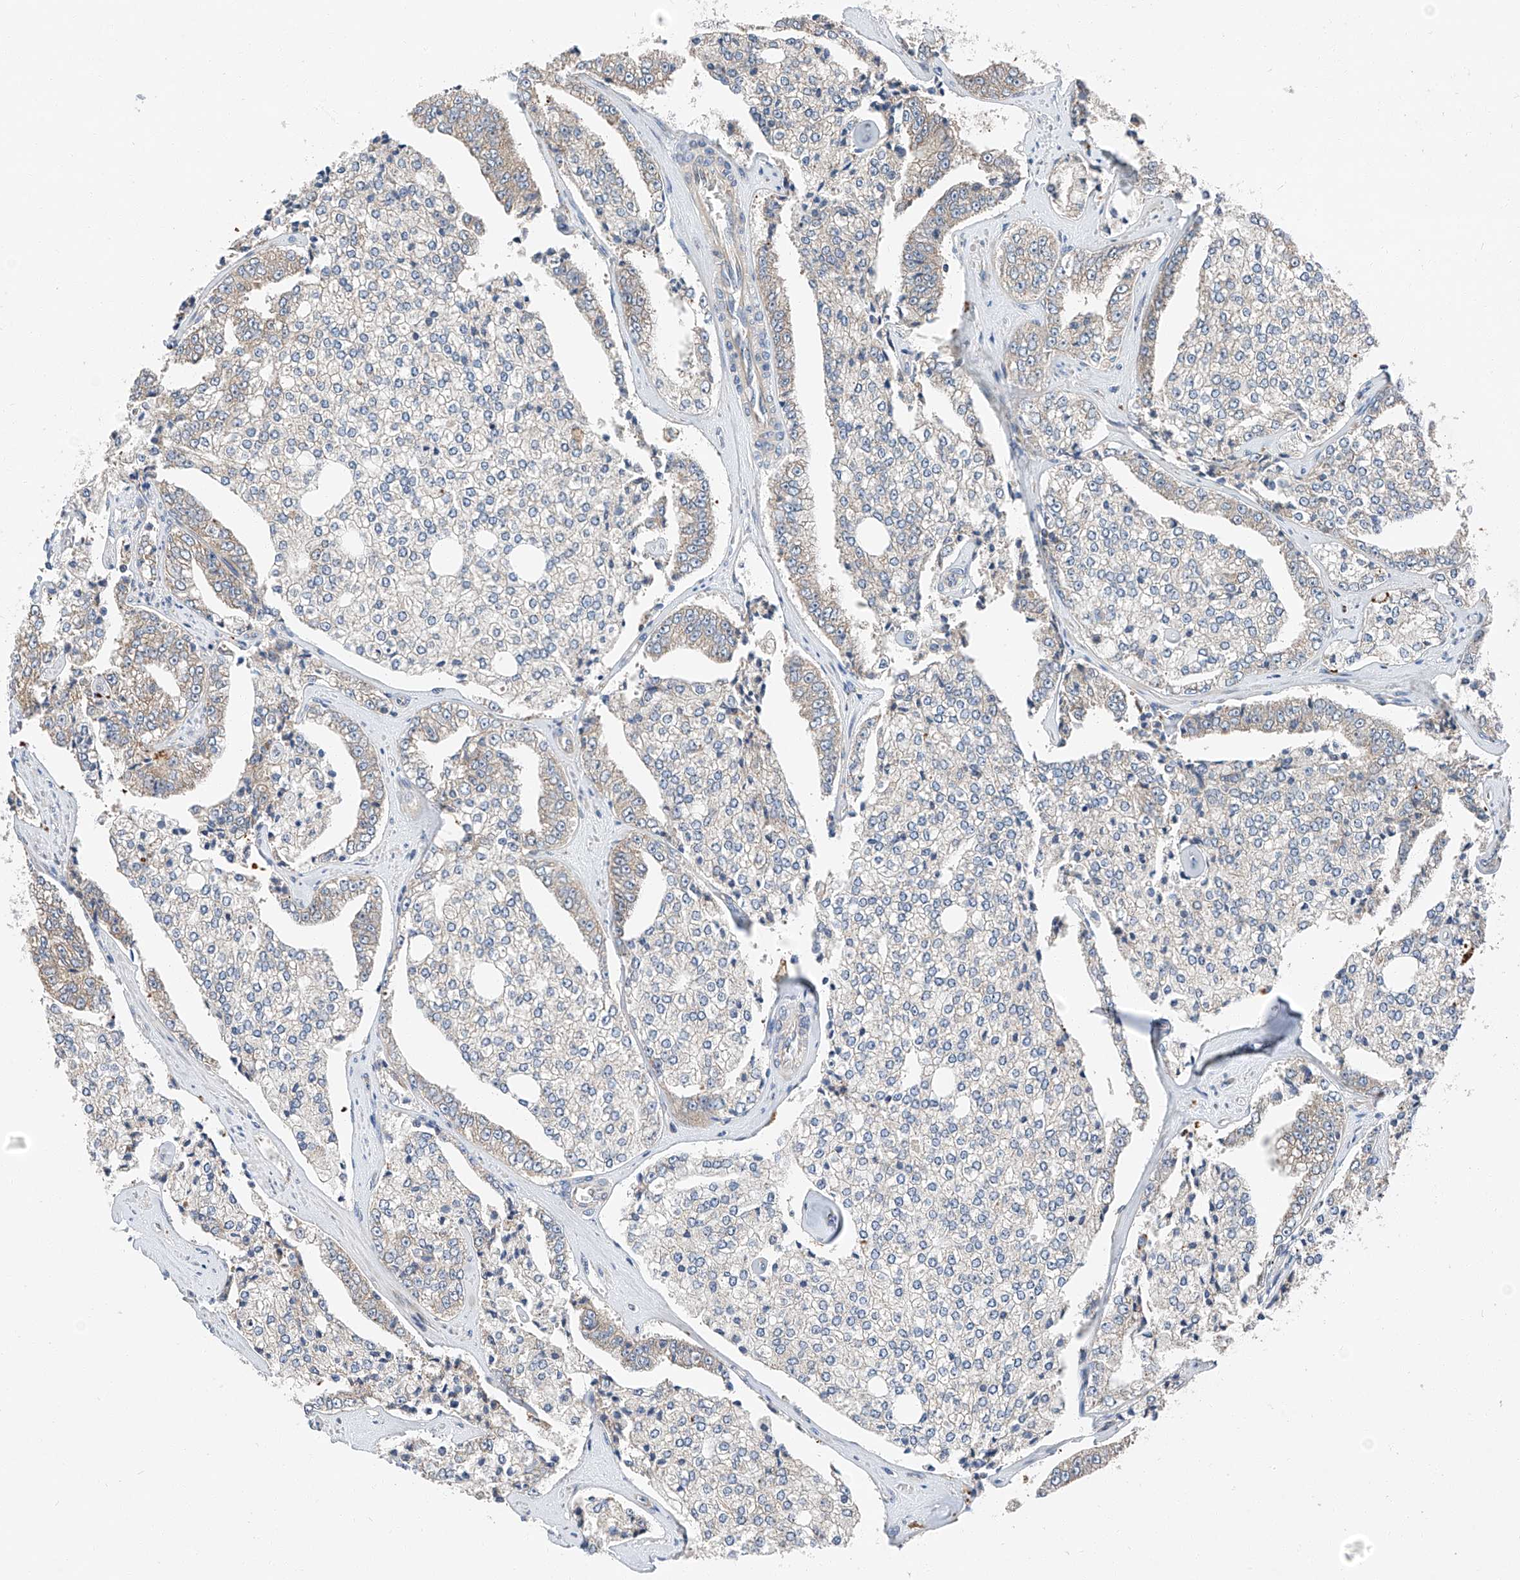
{"staining": {"intensity": "negative", "quantity": "none", "location": "none"}, "tissue": "prostate cancer", "cell_type": "Tumor cells", "image_type": "cancer", "snomed": [{"axis": "morphology", "description": "Adenocarcinoma, High grade"}, {"axis": "topography", "description": "Prostate"}], "caption": "This is an immunohistochemistry image of human prostate adenocarcinoma (high-grade). There is no expression in tumor cells.", "gene": "ZC3H15", "patient": {"sex": "male", "age": 71}}